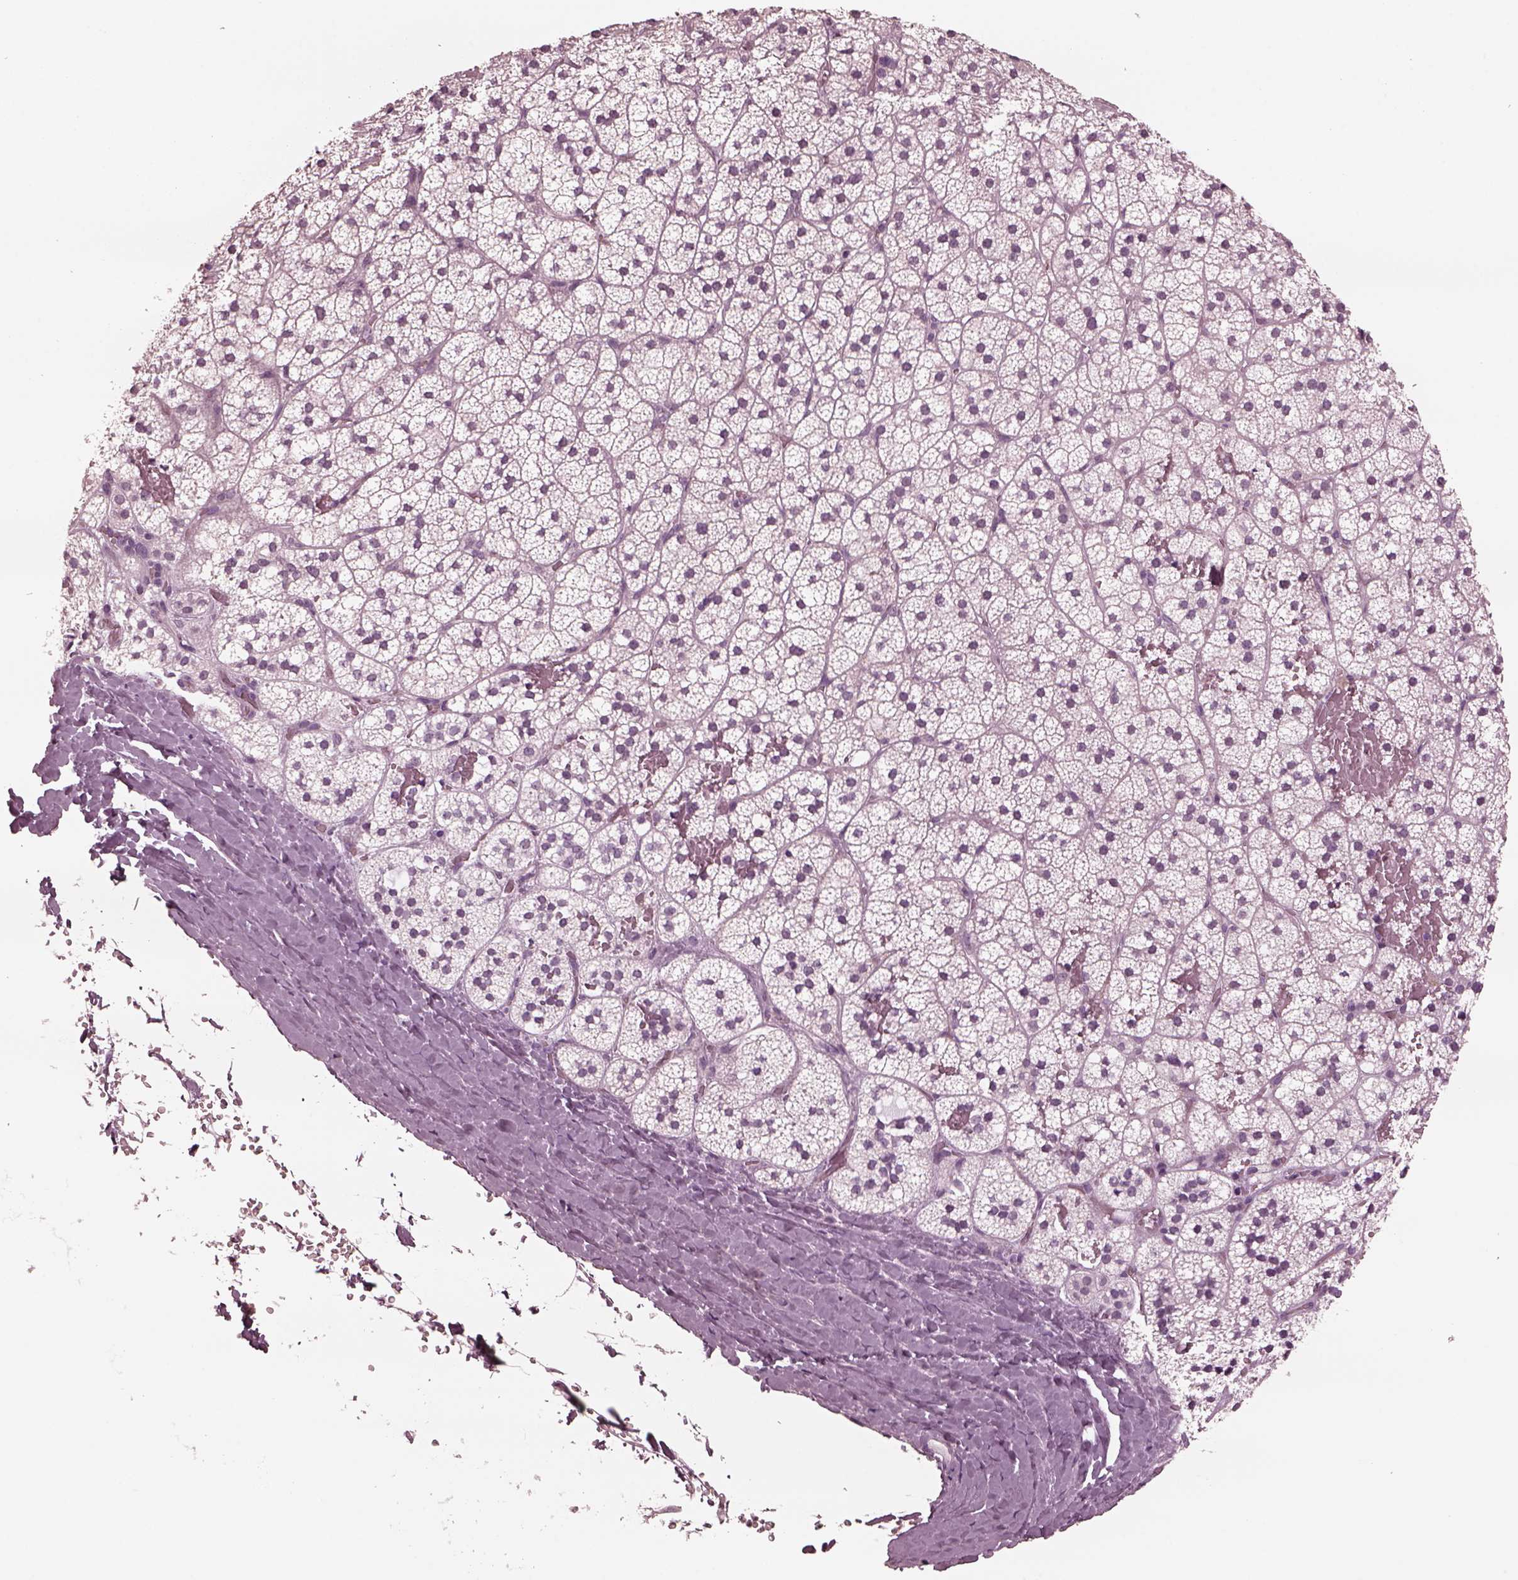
{"staining": {"intensity": "negative", "quantity": "none", "location": "none"}, "tissue": "adrenal gland", "cell_type": "Glandular cells", "image_type": "normal", "snomed": [{"axis": "morphology", "description": "Normal tissue, NOS"}, {"axis": "topography", "description": "Adrenal gland"}], "caption": "Immunohistochemistry image of unremarkable adrenal gland: adrenal gland stained with DAB exhibits no significant protein expression in glandular cells.", "gene": "YY2", "patient": {"sex": "male", "age": 53}}